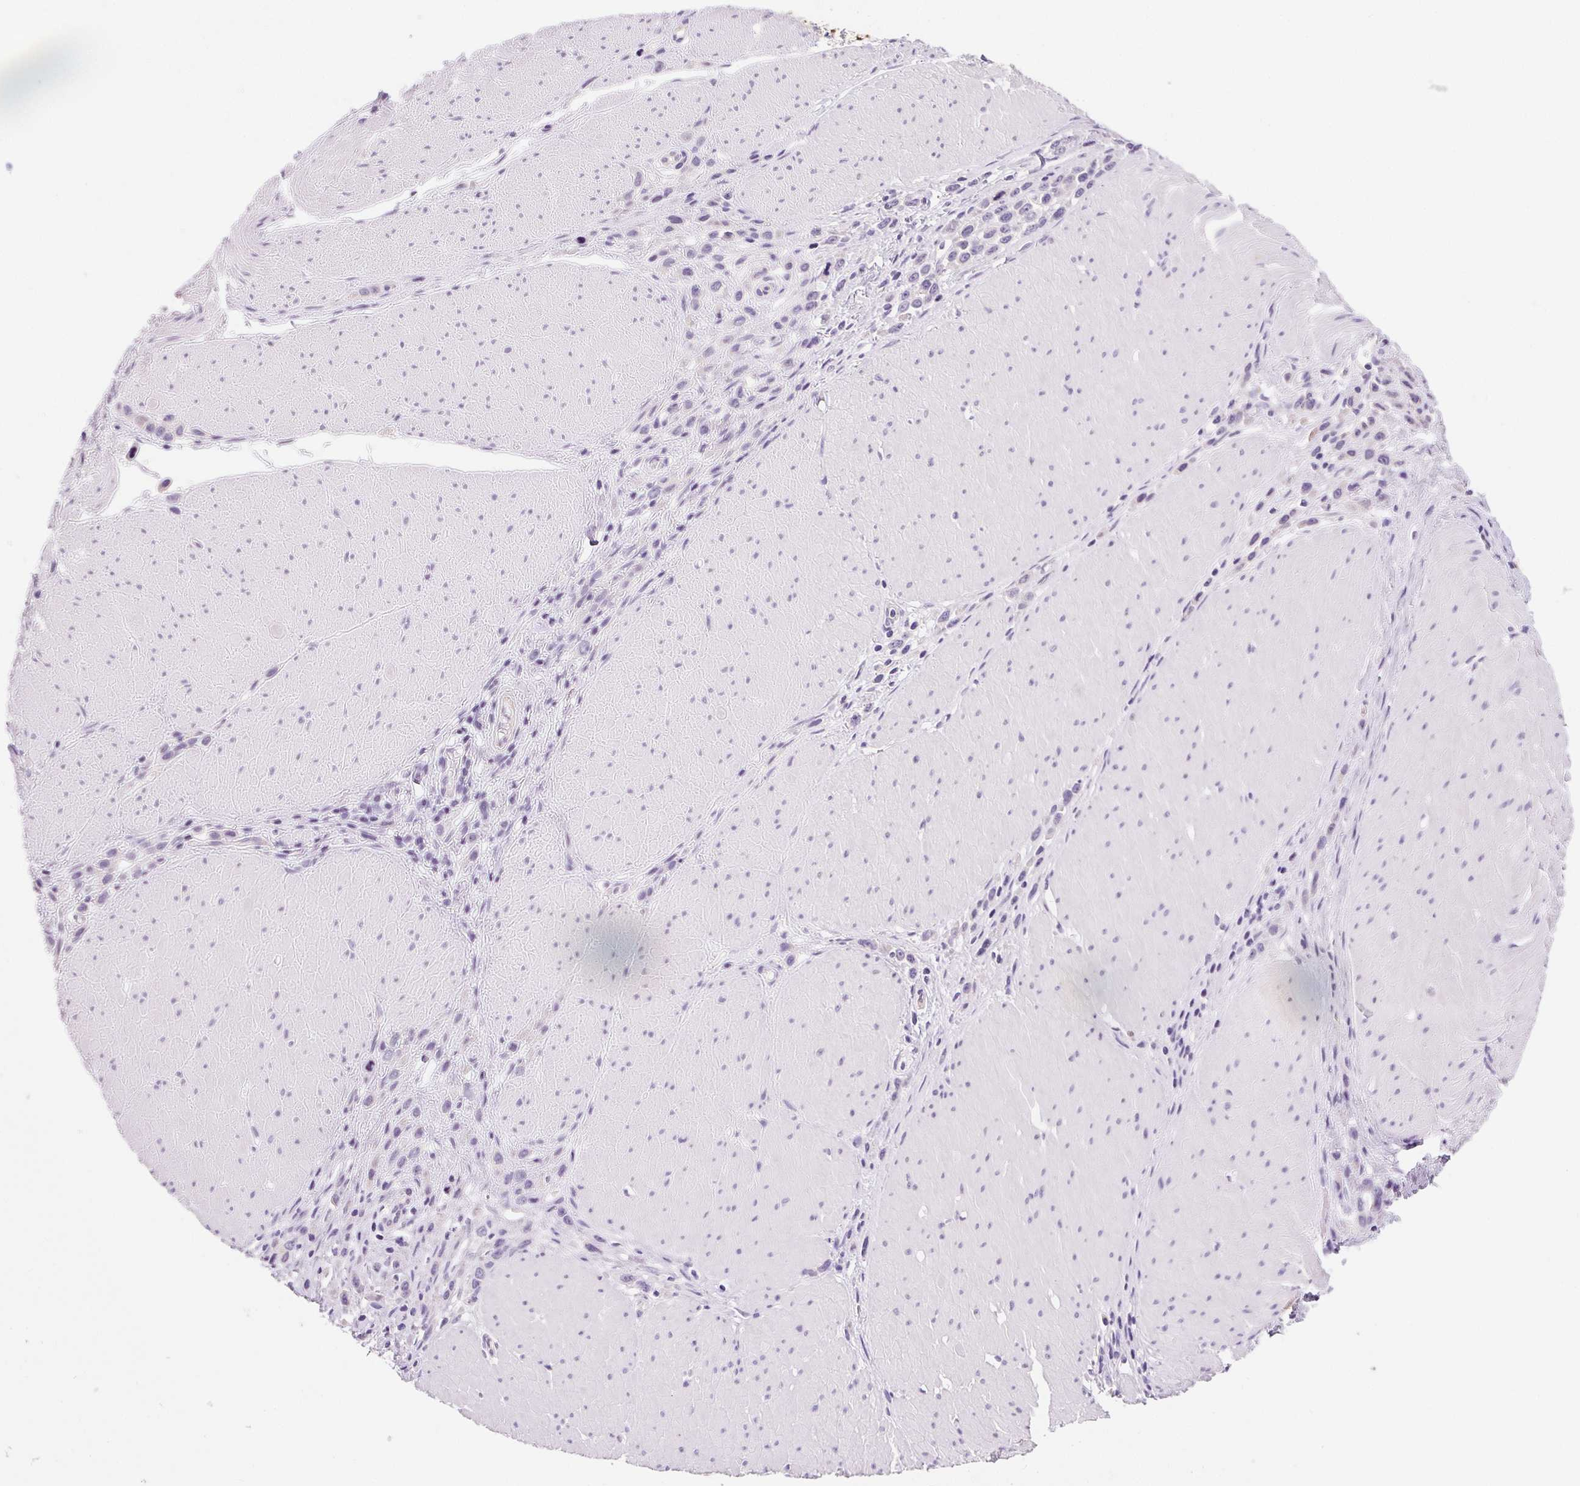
{"staining": {"intensity": "negative", "quantity": "none", "location": "none"}, "tissue": "stomach cancer", "cell_type": "Tumor cells", "image_type": "cancer", "snomed": [{"axis": "morphology", "description": "Adenocarcinoma, NOS"}, {"axis": "topography", "description": "Stomach"}], "caption": "A photomicrograph of human stomach cancer is negative for staining in tumor cells. (Immunohistochemistry (ihc), brightfield microscopy, high magnification).", "gene": "AQP5", "patient": {"sex": "male", "age": 47}}